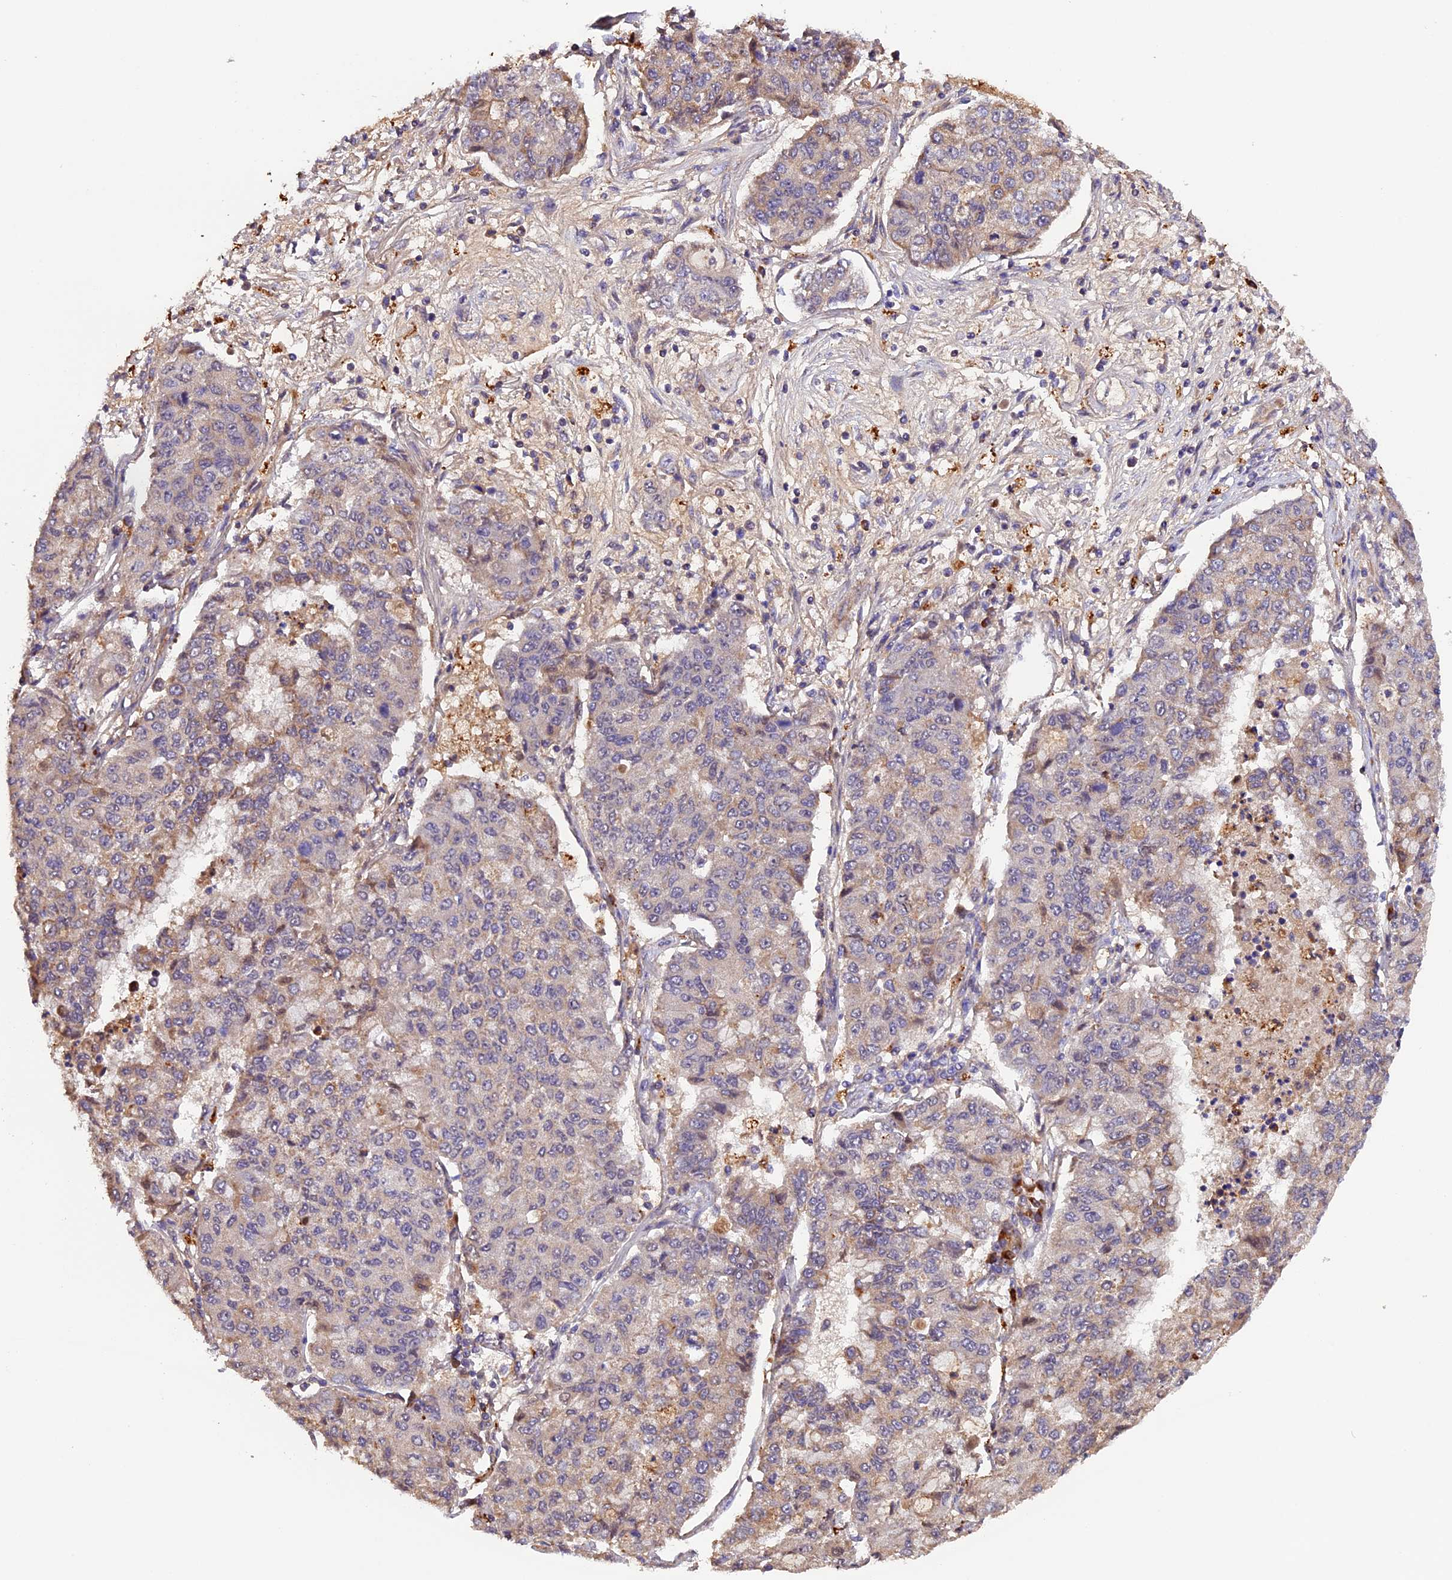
{"staining": {"intensity": "moderate", "quantity": ">75%", "location": "cytoplasmic/membranous"}, "tissue": "lung cancer", "cell_type": "Tumor cells", "image_type": "cancer", "snomed": [{"axis": "morphology", "description": "Squamous cell carcinoma, NOS"}, {"axis": "topography", "description": "Lung"}], "caption": "The micrograph reveals immunohistochemical staining of lung cancer. There is moderate cytoplasmic/membranous staining is seen in about >75% of tumor cells.", "gene": "METTL22", "patient": {"sex": "male", "age": 74}}